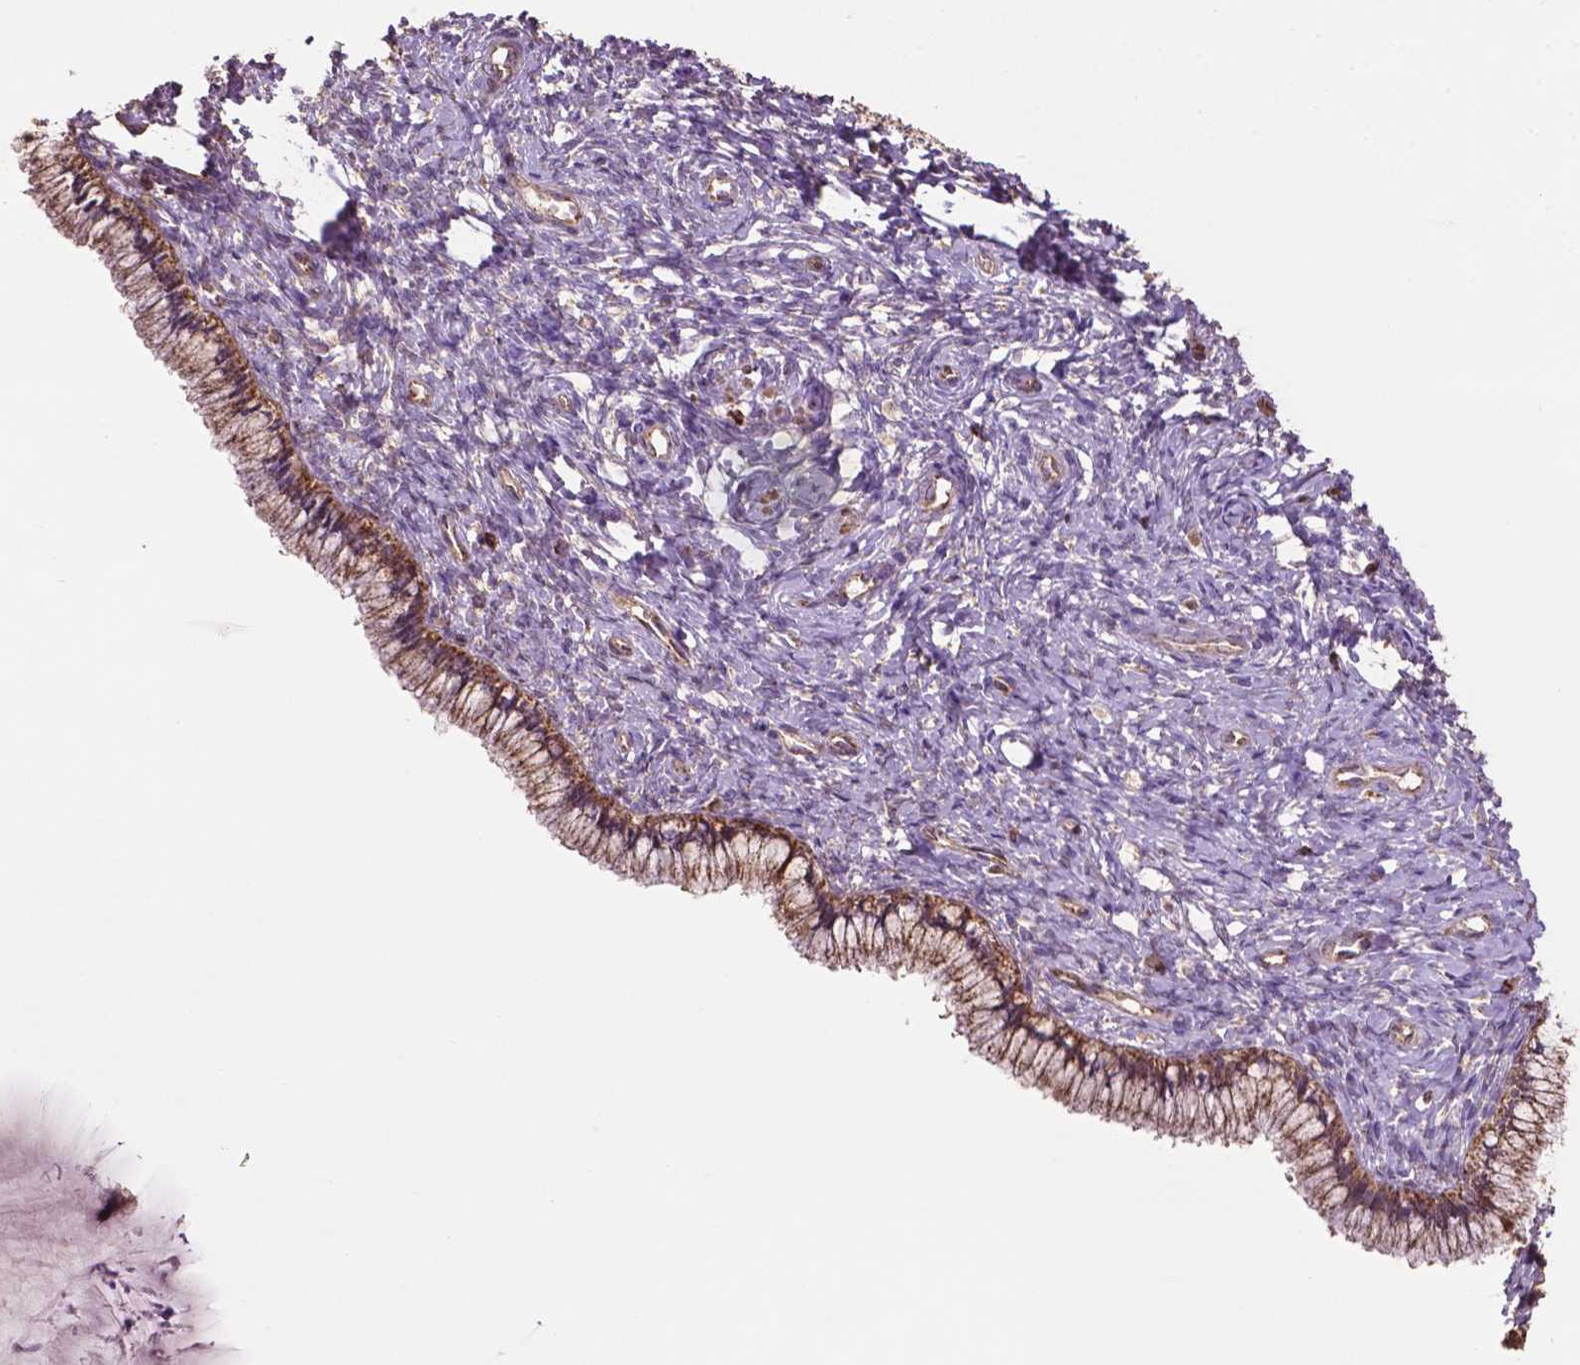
{"staining": {"intensity": "moderate", "quantity": "25%-75%", "location": "cytoplasmic/membranous"}, "tissue": "cervix", "cell_type": "Glandular cells", "image_type": "normal", "snomed": [{"axis": "morphology", "description": "Normal tissue, NOS"}, {"axis": "topography", "description": "Cervix"}], "caption": "Protein staining reveals moderate cytoplasmic/membranous expression in about 25%-75% of glandular cells in normal cervix.", "gene": "LRR1", "patient": {"sex": "female", "age": 37}}